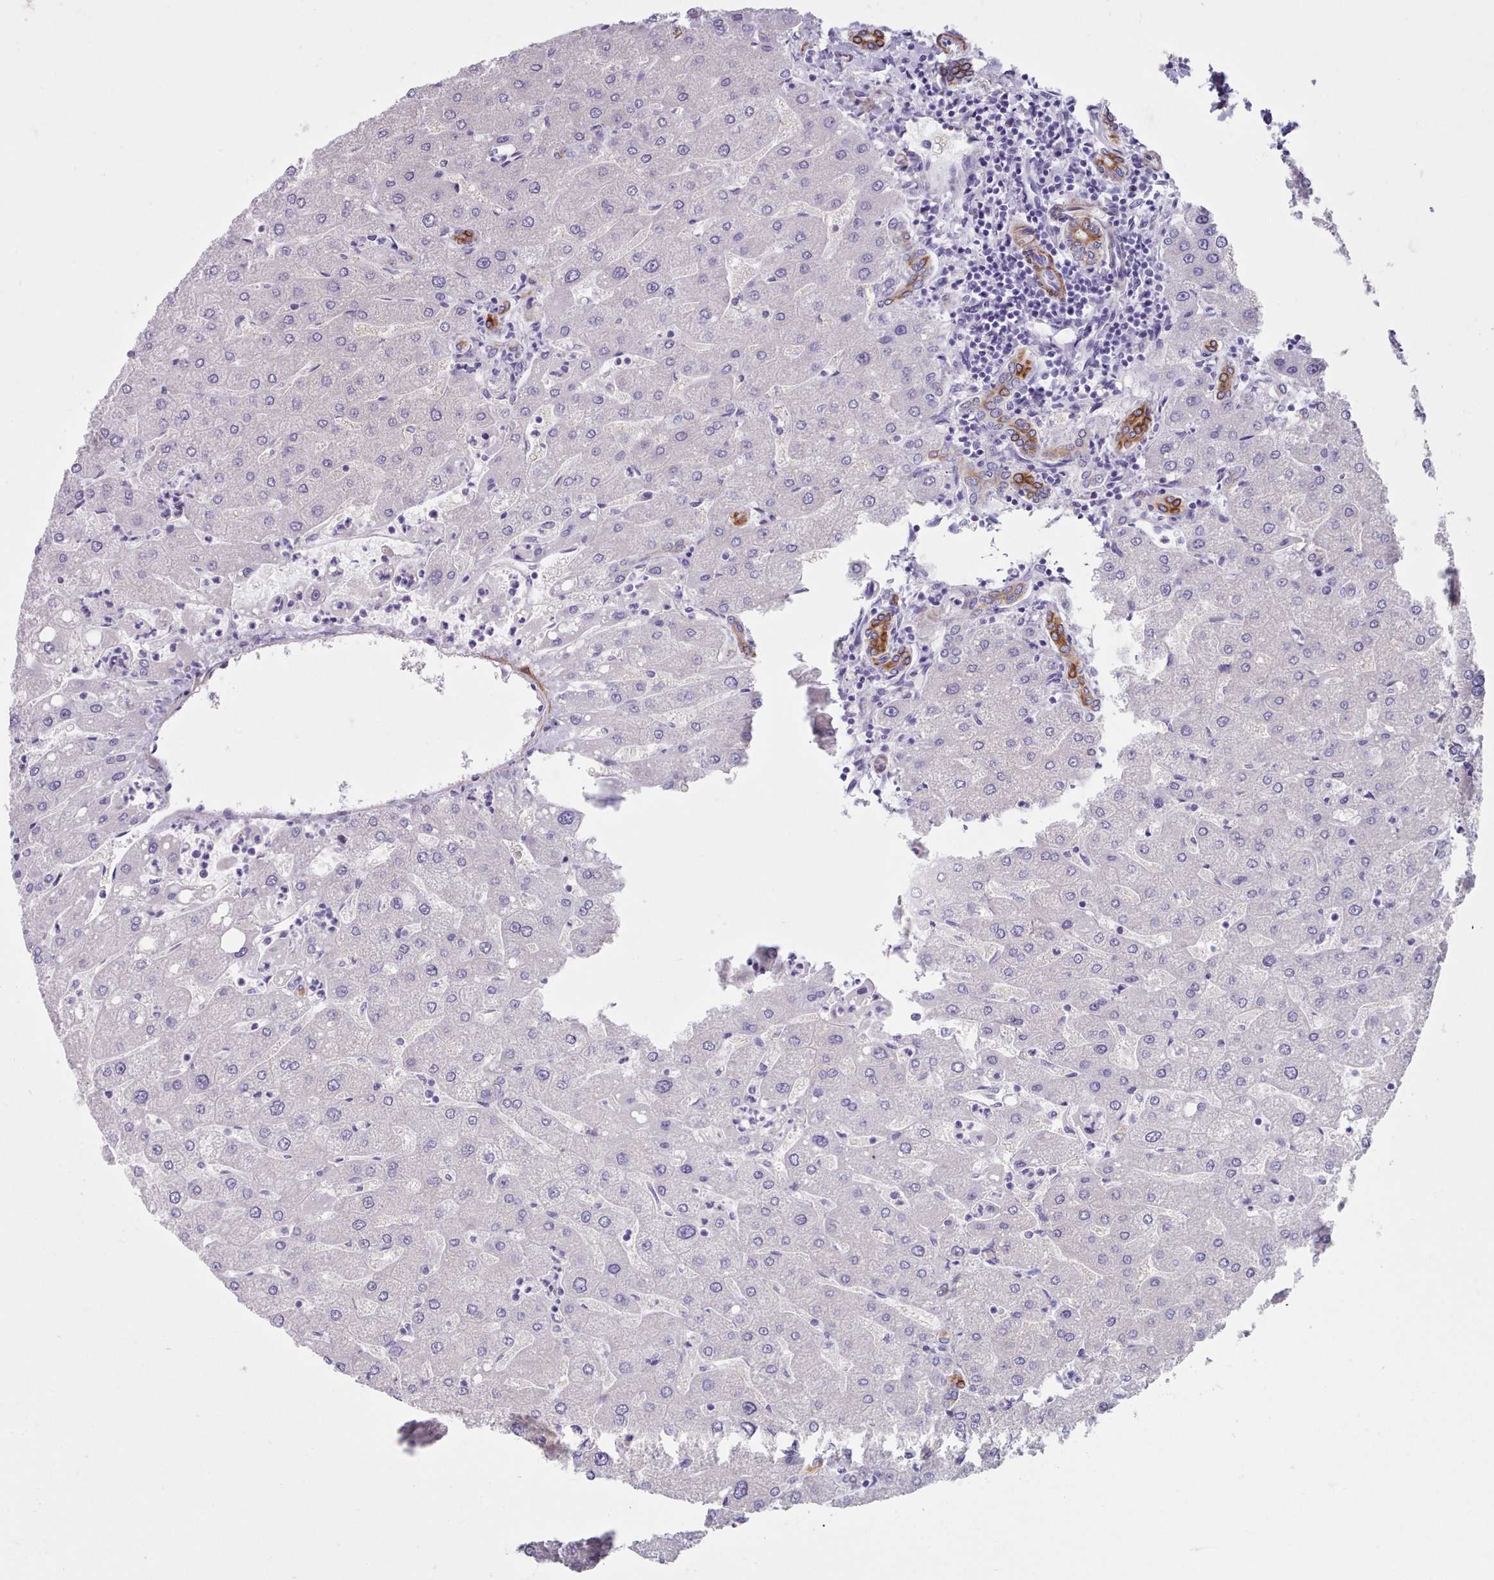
{"staining": {"intensity": "strong", "quantity": ">75%", "location": "cytoplasmic/membranous"}, "tissue": "liver", "cell_type": "Cholangiocytes", "image_type": "normal", "snomed": [{"axis": "morphology", "description": "Normal tissue, NOS"}, {"axis": "topography", "description": "Liver"}], "caption": "Immunohistochemical staining of benign liver exhibits high levels of strong cytoplasmic/membranous positivity in approximately >75% of cholangiocytes. Ihc stains the protein of interest in brown and the nuclei are stained blue.", "gene": "FPGS", "patient": {"sex": "male", "age": 67}}